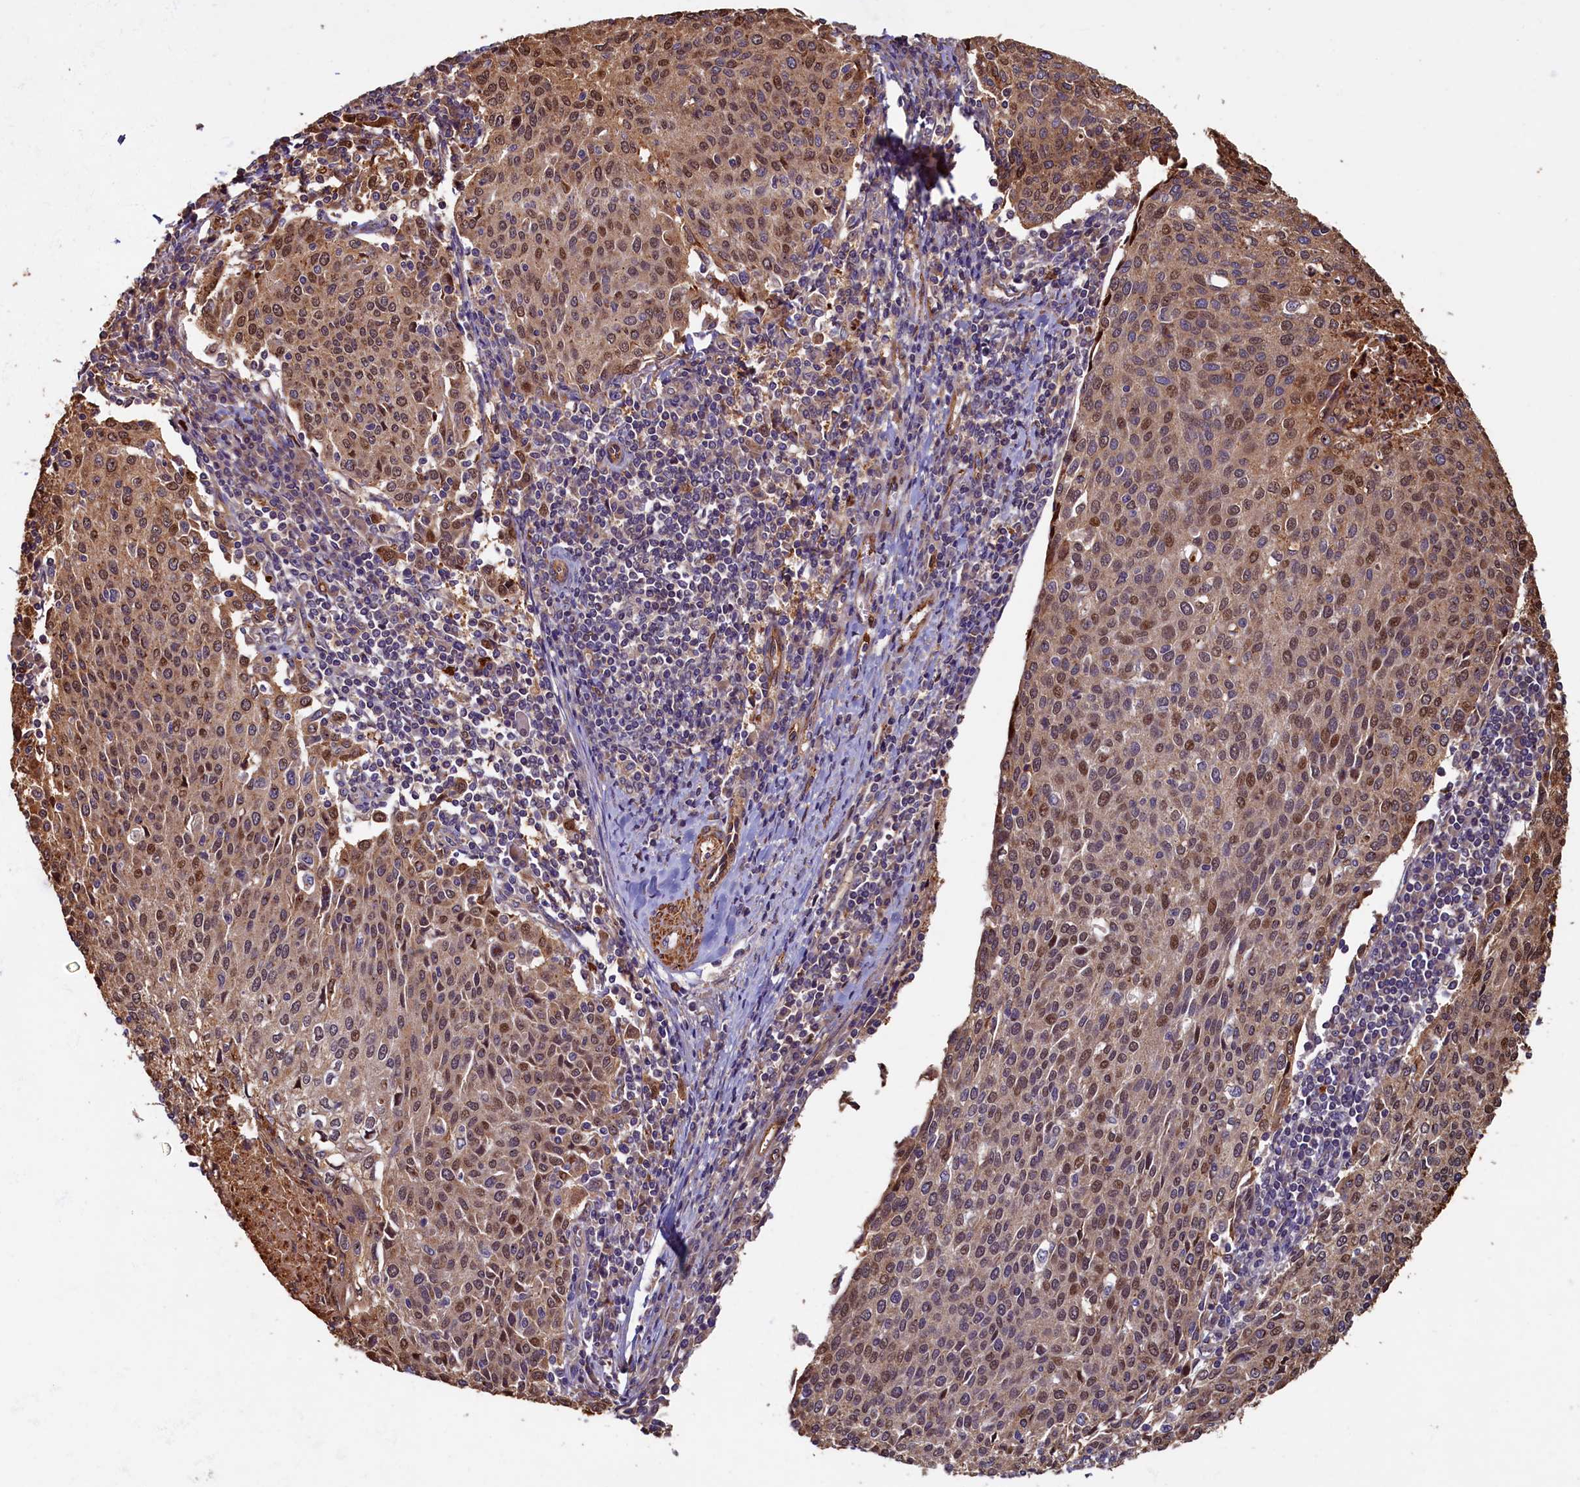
{"staining": {"intensity": "moderate", "quantity": ">75%", "location": "cytoplasmic/membranous,nuclear"}, "tissue": "cervical cancer", "cell_type": "Tumor cells", "image_type": "cancer", "snomed": [{"axis": "morphology", "description": "Squamous cell carcinoma, NOS"}, {"axis": "topography", "description": "Cervix"}], "caption": "Protein analysis of cervical cancer (squamous cell carcinoma) tissue exhibits moderate cytoplasmic/membranous and nuclear expression in about >75% of tumor cells. (DAB (3,3'-diaminobenzidine) = brown stain, brightfield microscopy at high magnification).", "gene": "CCDC102B", "patient": {"sex": "female", "age": 46}}